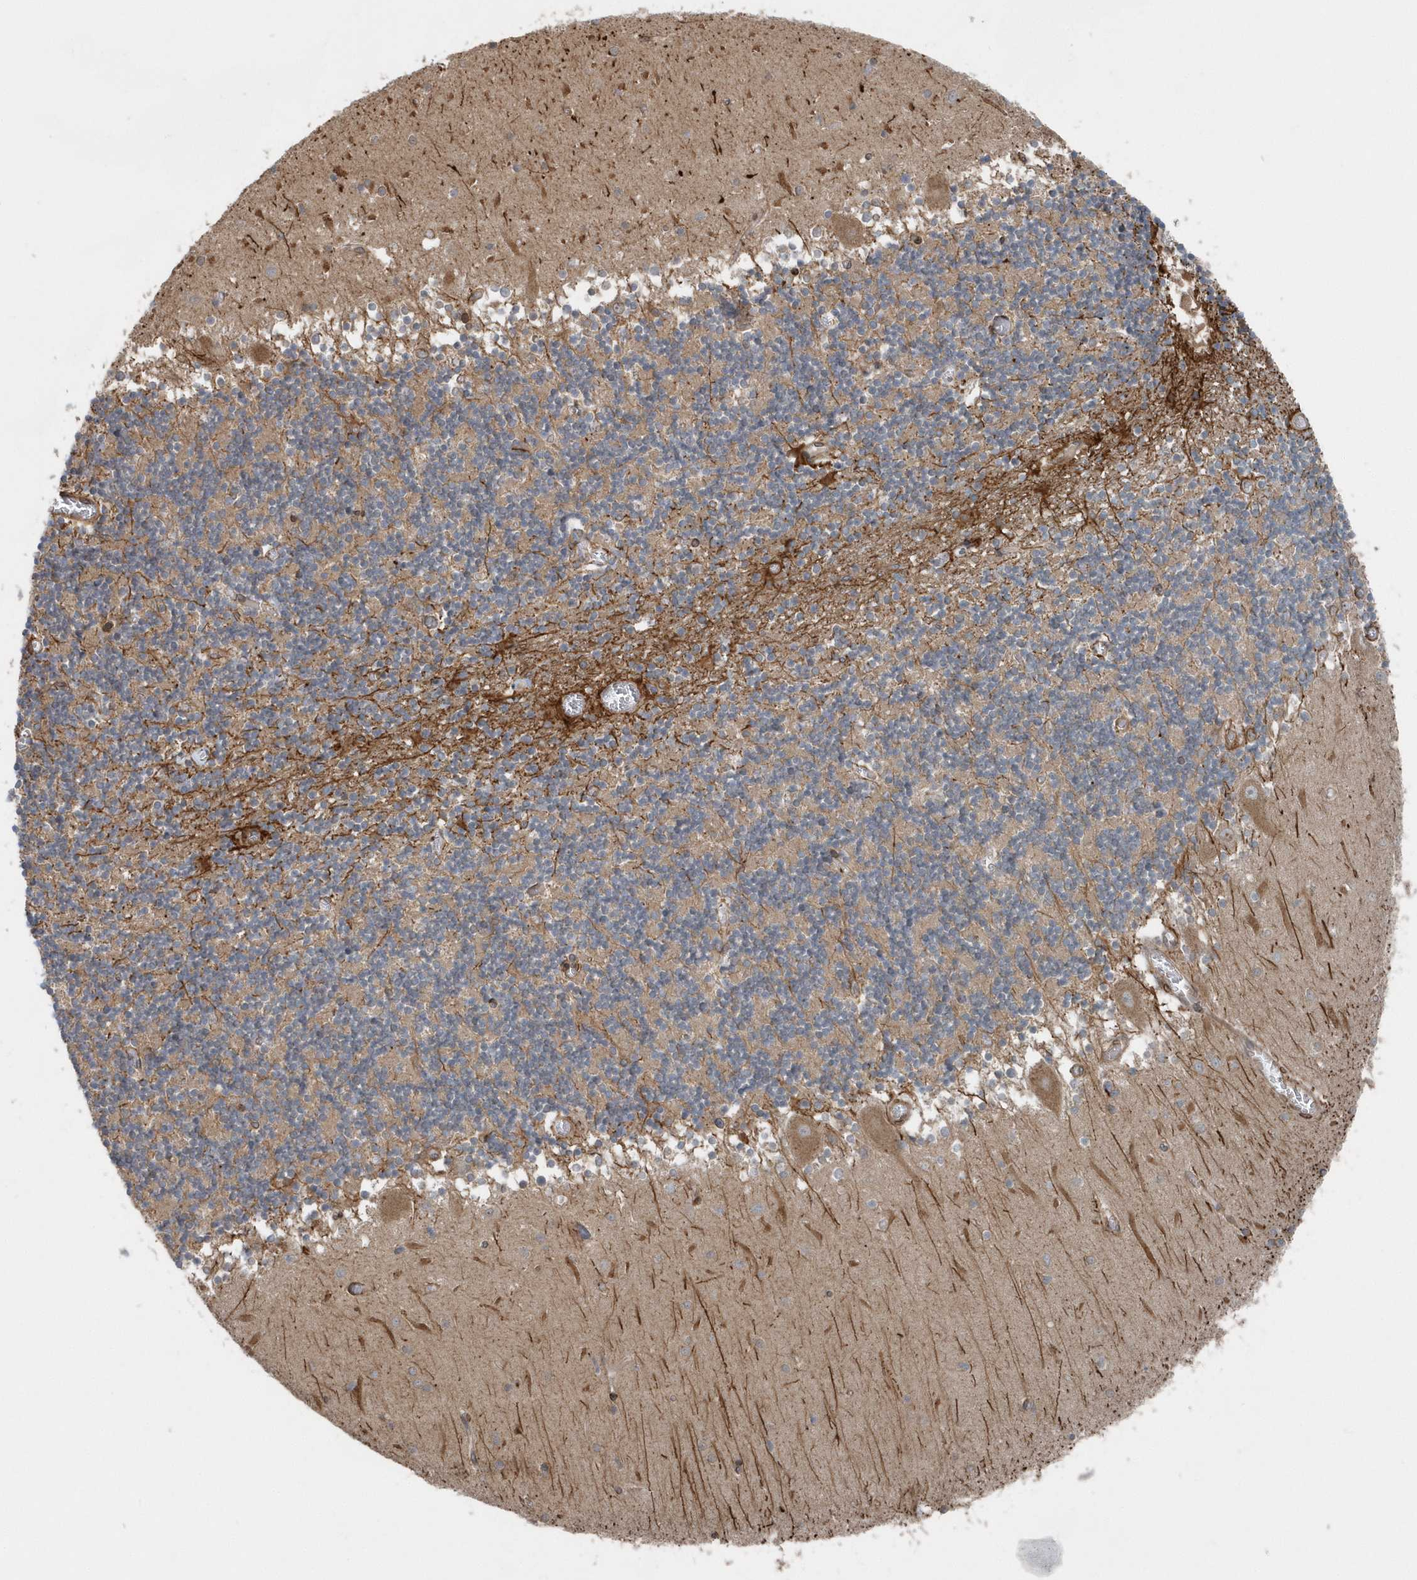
{"staining": {"intensity": "moderate", "quantity": "25%-75%", "location": "cytoplasmic/membranous"}, "tissue": "cerebellum", "cell_type": "Cells in granular layer", "image_type": "normal", "snomed": [{"axis": "morphology", "description": "Normal tissue, NOS"}, {"axis": "topography", "description": "Cerebellum"}], "caption": "Protein expression analysis of unremarkable human cerebellum reveals moderate cytoplasmic/membranous expression in about 25%-75% of cells in granular layer. The staining was performed using DAB to visualize the protein expression in brown, while the nuclei were stained in blue with hematoxylin (Magnification: 20x).", "gene": "MCC", "patient": {"sex": "female", "age": 28}}